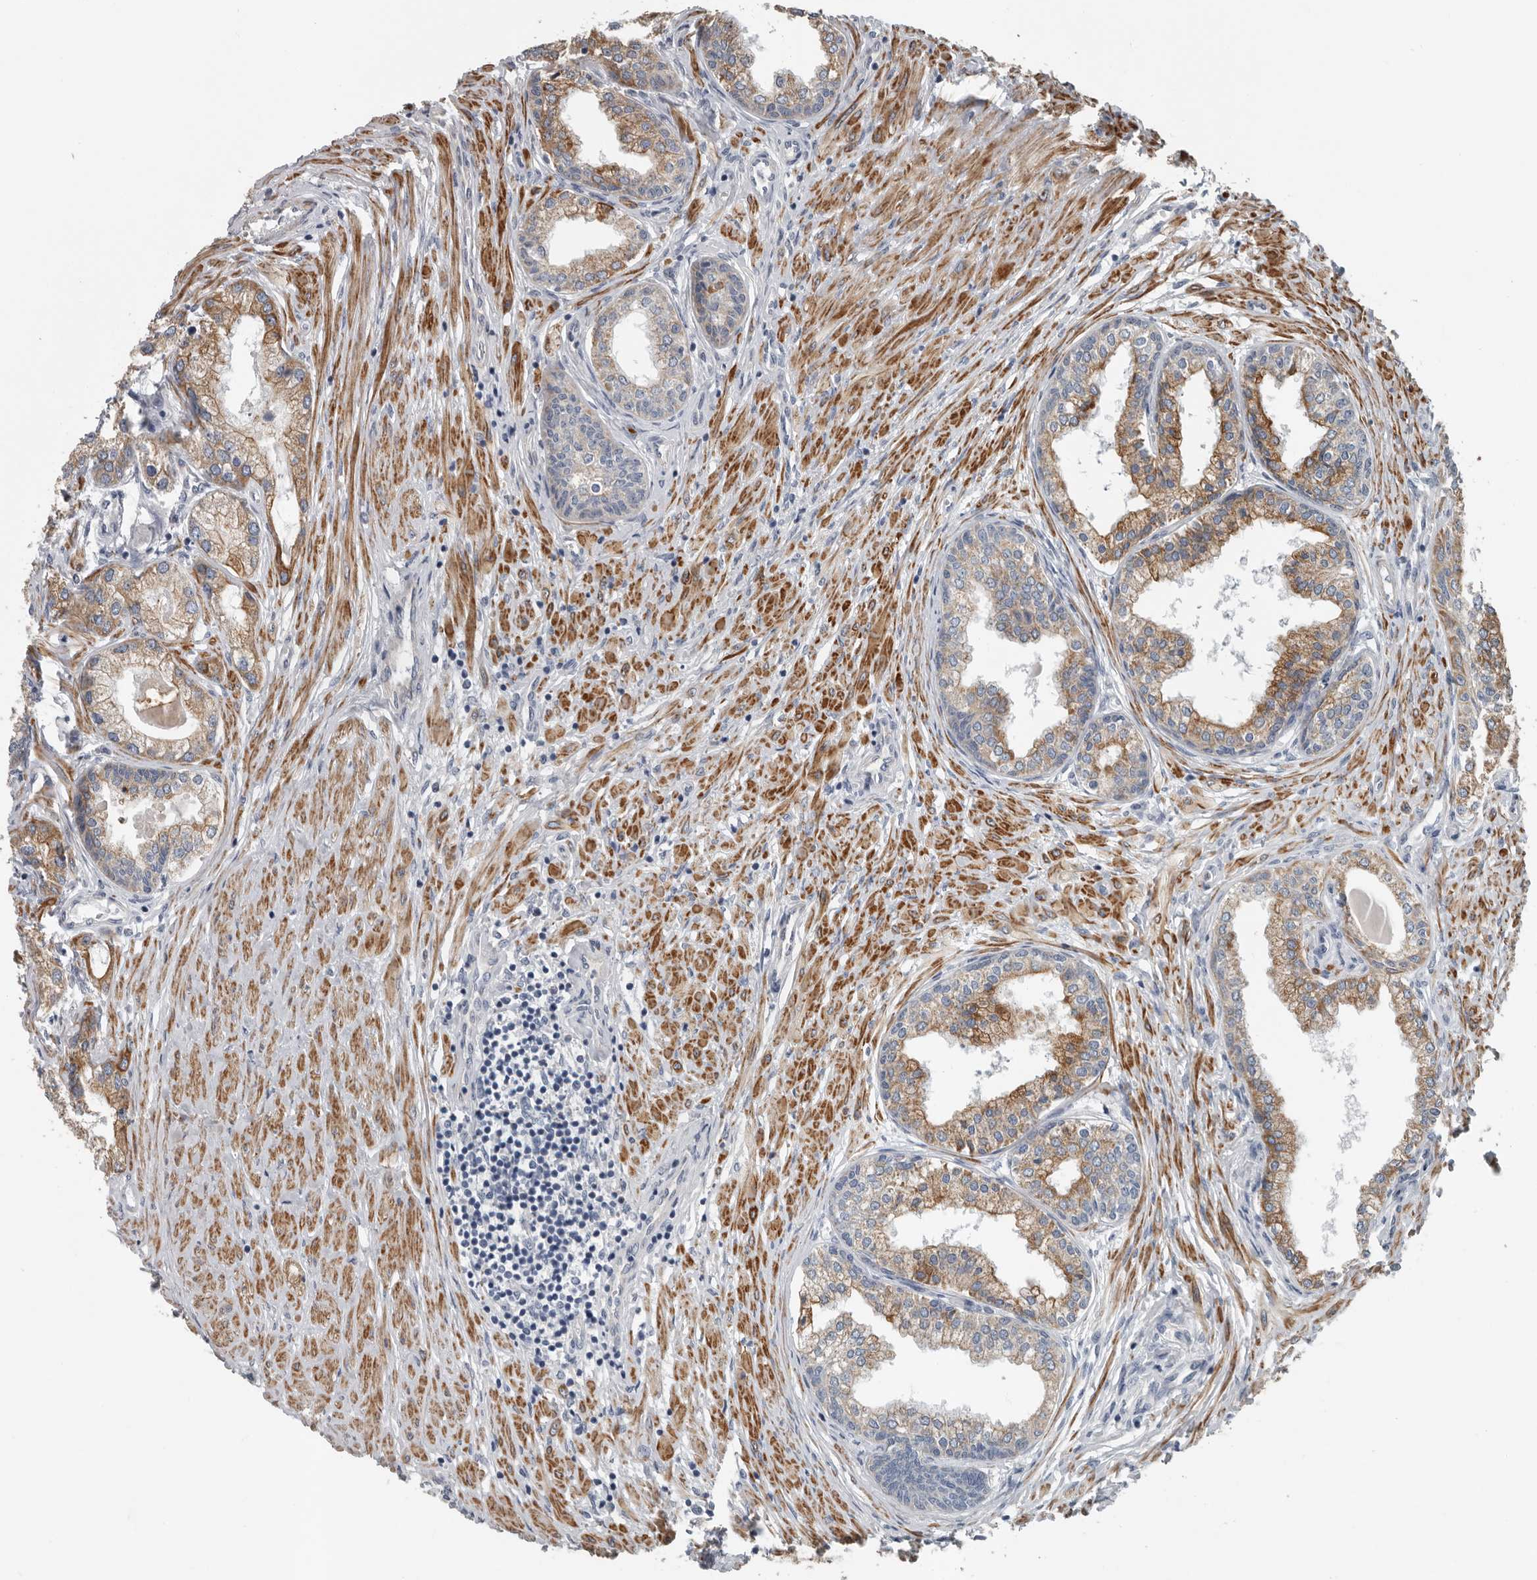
{"staining": {"intensity": "moderate", "quantity": ">75%", "location": "cytoplasmic/membranous"}, "tissue": "prostate cancer", "cell_type": "Tumor cells", "image_type": "cancer", "snomed": [{"axis": "morphology", "description": "Adenocarcinoma, Low grade"}, {"axis": "topography", "description": "Prostate"}], "caption": "Immunohistochemical staining of human prostate cancer demonstrates medium levels of moderate cytoplasmic/membranous protein staining in about >75% of tumor cells. (brown staining indicates protein expression, while blue staining denotes nuclei).", "gene": "DPY19L4", "patient": {"sex": "male", "age": 62}}